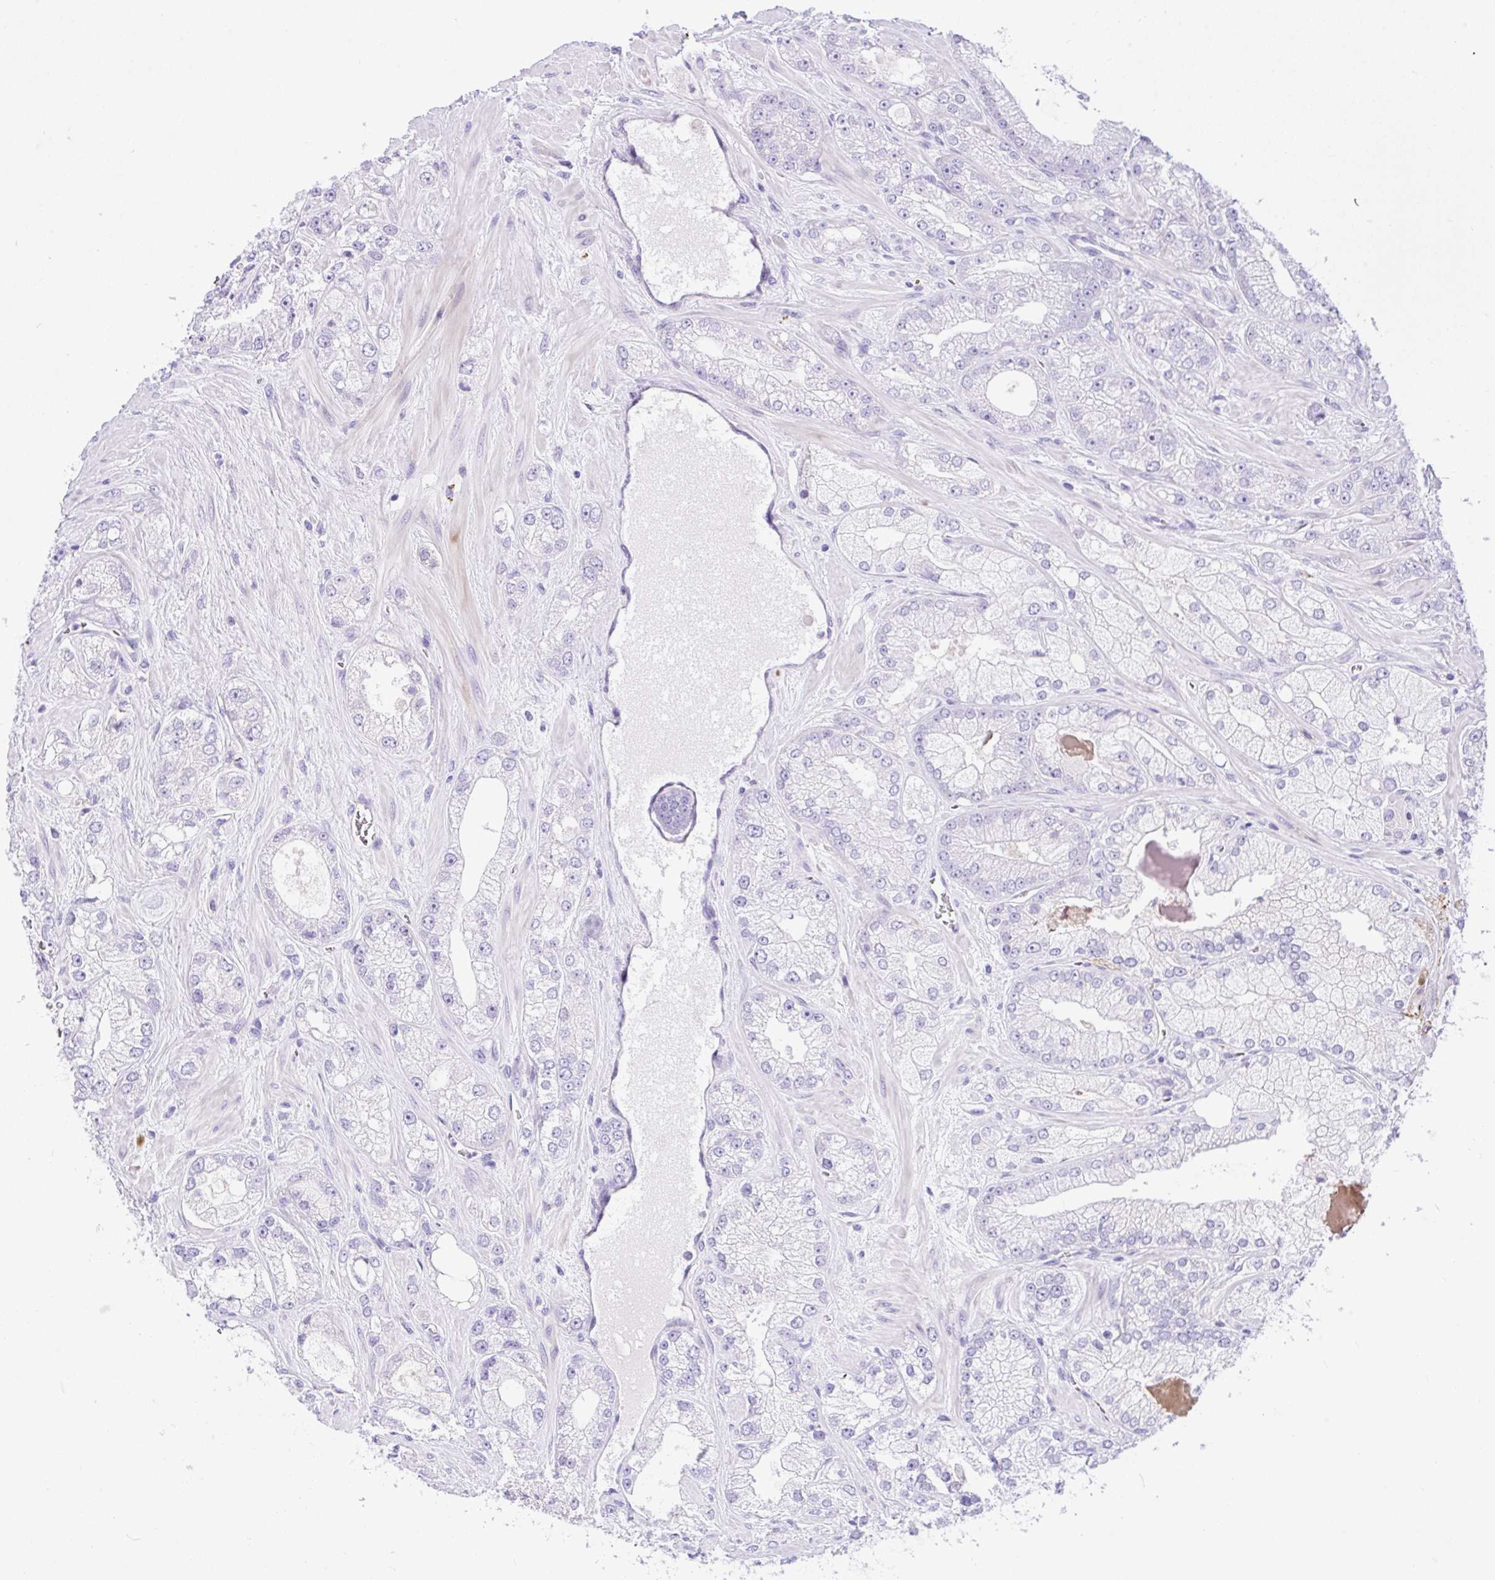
{"staining": {"intensity": "negative", "quantity": "none", "location": "none"}, "tissue": "prostate cancer", "cell_type": "Tumor cells", "image_type": "cancer", "snomed": [{"axis": "morphology", "description": "Normal tissue, NOS"}, {"axis": "morphology", "description": "Adenocarcinoma, High grade"}, {"axis": "topography", "description": "Prostate"}, {"axis": "topography", "description": "Peripheral nerve tissue"}], "caption": "Prostate cancer stained for a protein using immunohistochemistry (IHC) exhibits no positivity tumor cells.", "gene": "ZNF101", "patient": {"sex": "male", "age": 68}}